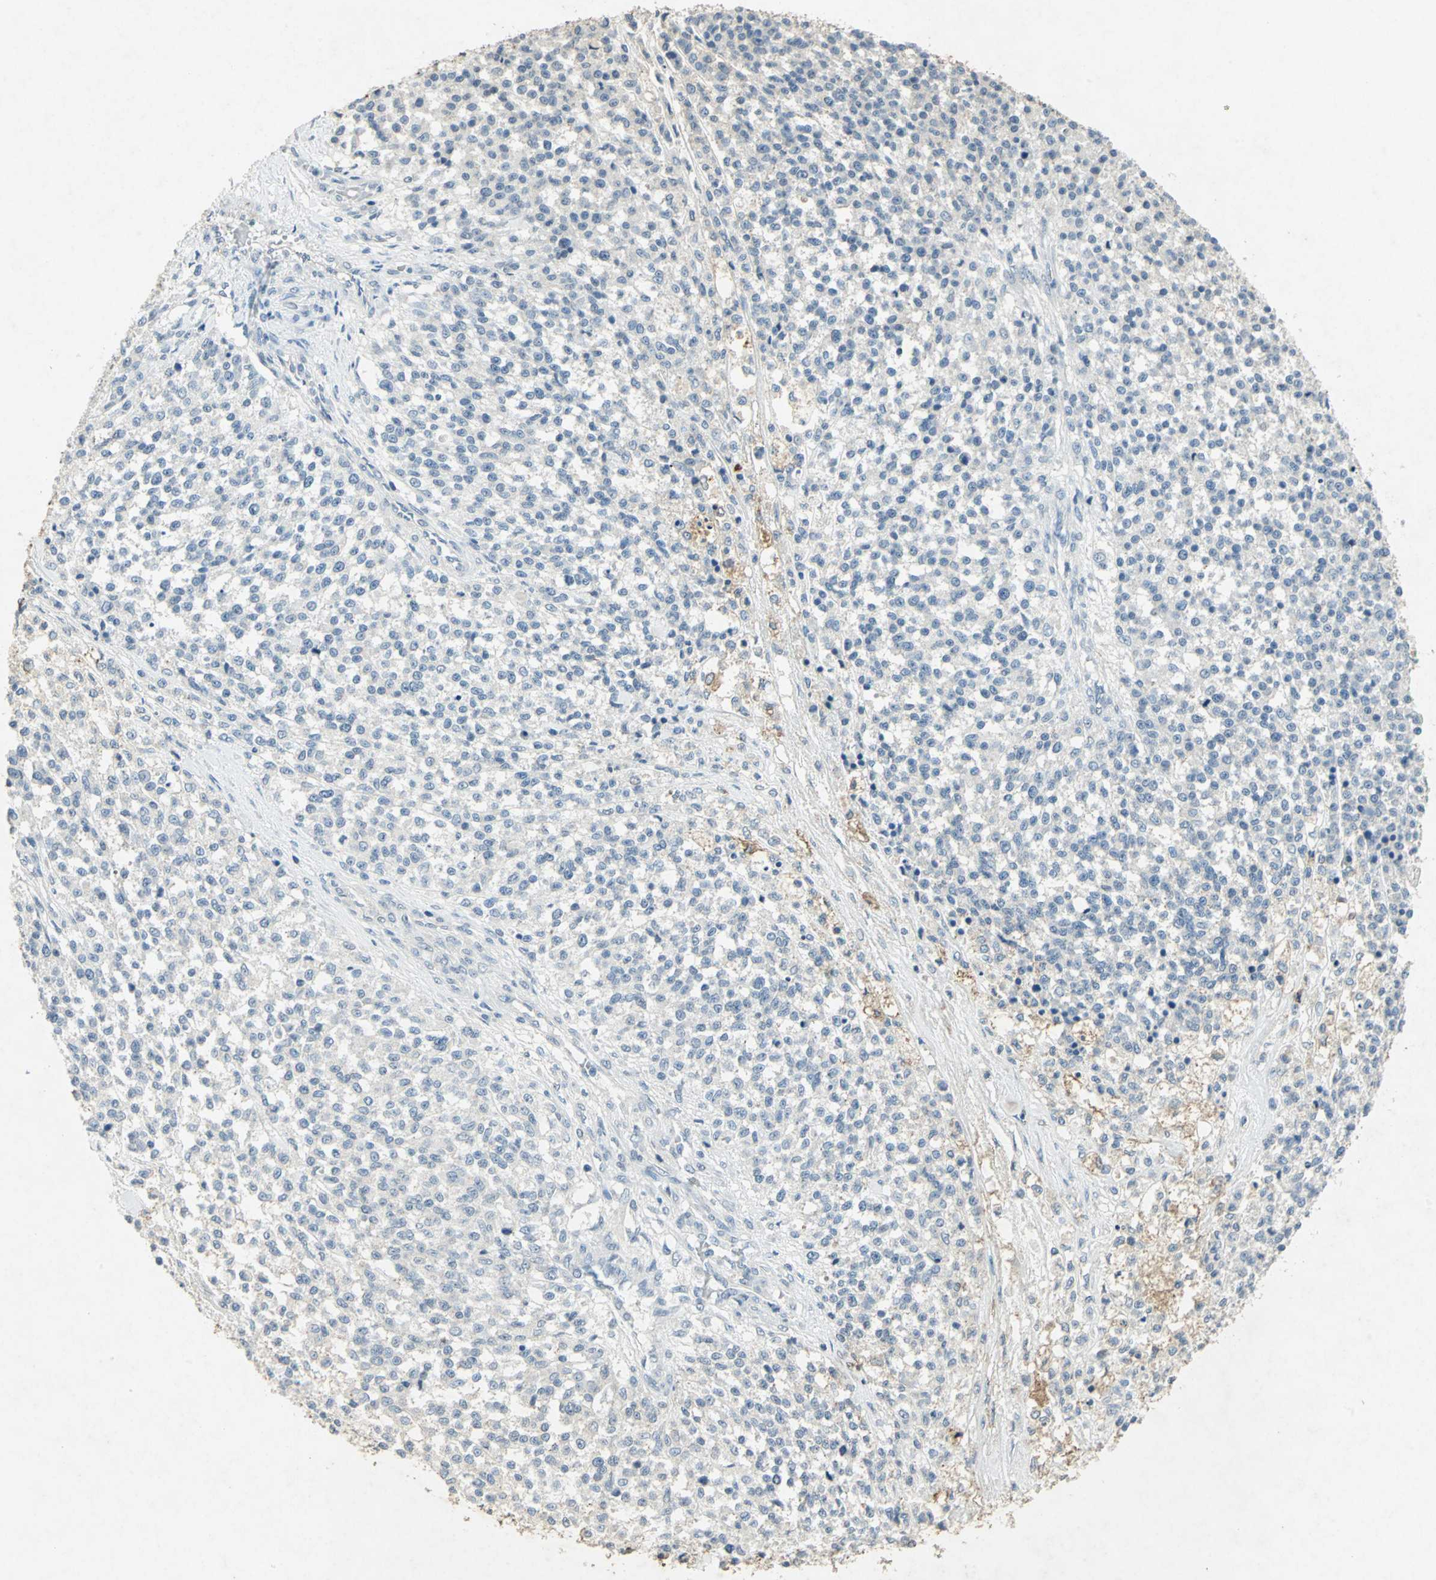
{"staining": {"intensity": "negative", "quantity": "none", "location": "none"}, "tissue": "testis cancer", "cell_type": "Tumor cells", "image_type": "cancer", "snomed": [{"axis": "morphology", "description": "Seminoma, NOS"}, {"axis": "topography", "description": "Testis"}], "caption": "Testis cancer (seminoma) stained for a protein using immunohistochemistry reveals no positivity tumor cells.", "gene": "CAMK2B", "patient": {"sex": "male", "age": 59}}